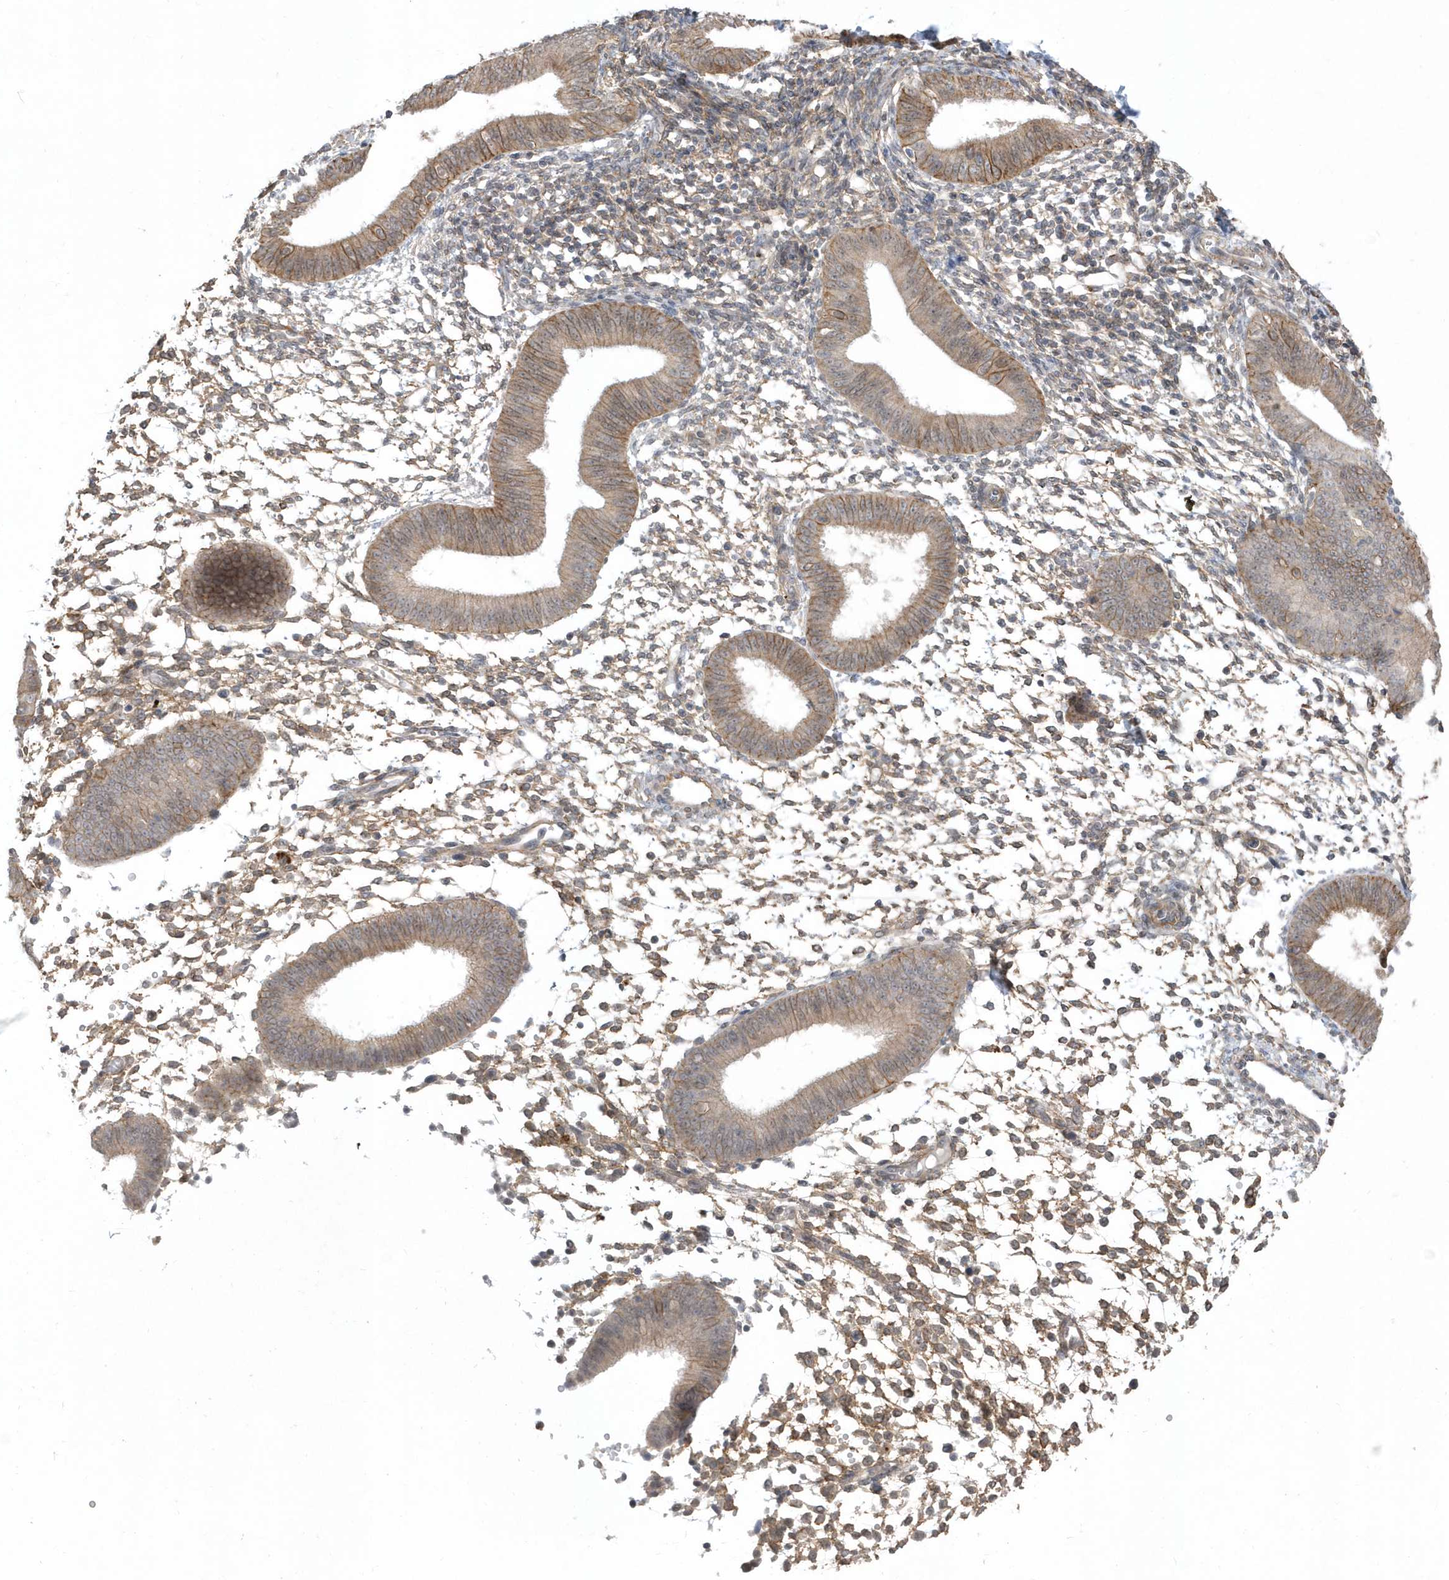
{"staining": {"intensity": "moderate", "quantity": ">75%", "location": "cytoplasmic/membranous"}, "tissue": "endometrium", "cell_type": "Cells in endometrial stroma", "image_type": "normal", "snomed": [{"axis": "morphology", "description": "Normal tissue, NOS"}, {"axis": "topography", "description": "Uterus"}, {"axis": "topography", "description": "Endometrium"}], "caption": "Immunohistochemical staining of unremarkable endometrium displays moderate cytoplasmic/membranous protein positivity in about >75% of cells in endometrial stroma. Immunohistochemistry stains the protein in brown and the nuclei are stained blue.", "gene": "CRIP3", "patient": {"sex": "female", "age": 48}}